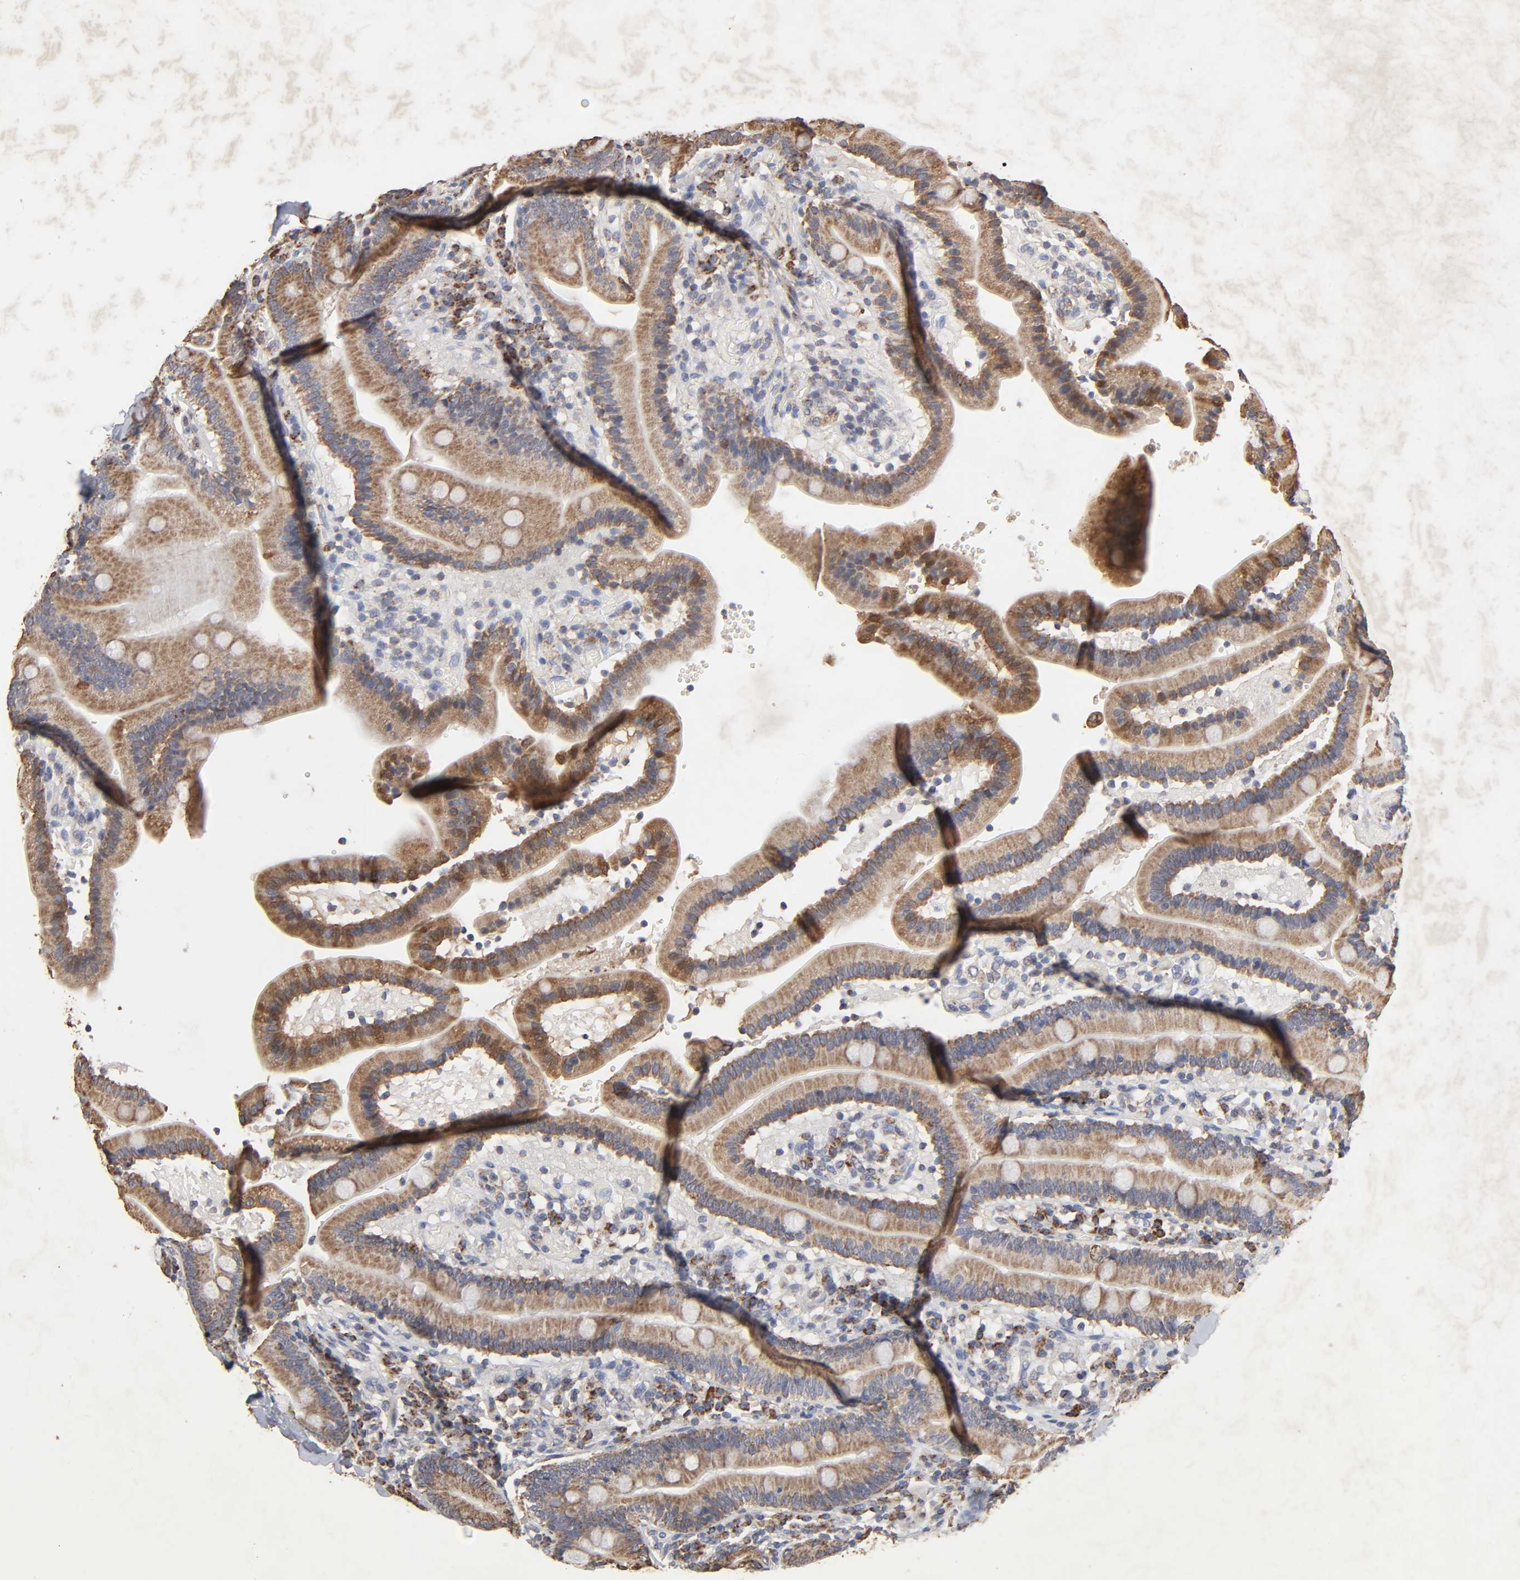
{"staining": {"intensity": "strong", "quantity": ">75%", "location": "cytoplasmic/membranous"}, "tissue": "duodenum", "cell_type": "Glandular cells", "image_type": "normal", "snomed": [{"axis": "morphology", "description": "Normal tissue, NOS"}, {"axis": "topography", "description": "Duodenum"}], "caption": "Immunohistochemistry (IHC) micrograph of benign duodenum stained for a protein (brown), which displays high levels of strong cytoplasmic/membranous expression in about >75% of glandular cells.", "gene": "CYCS", "patient": {"sex": "male", "age": 66}}